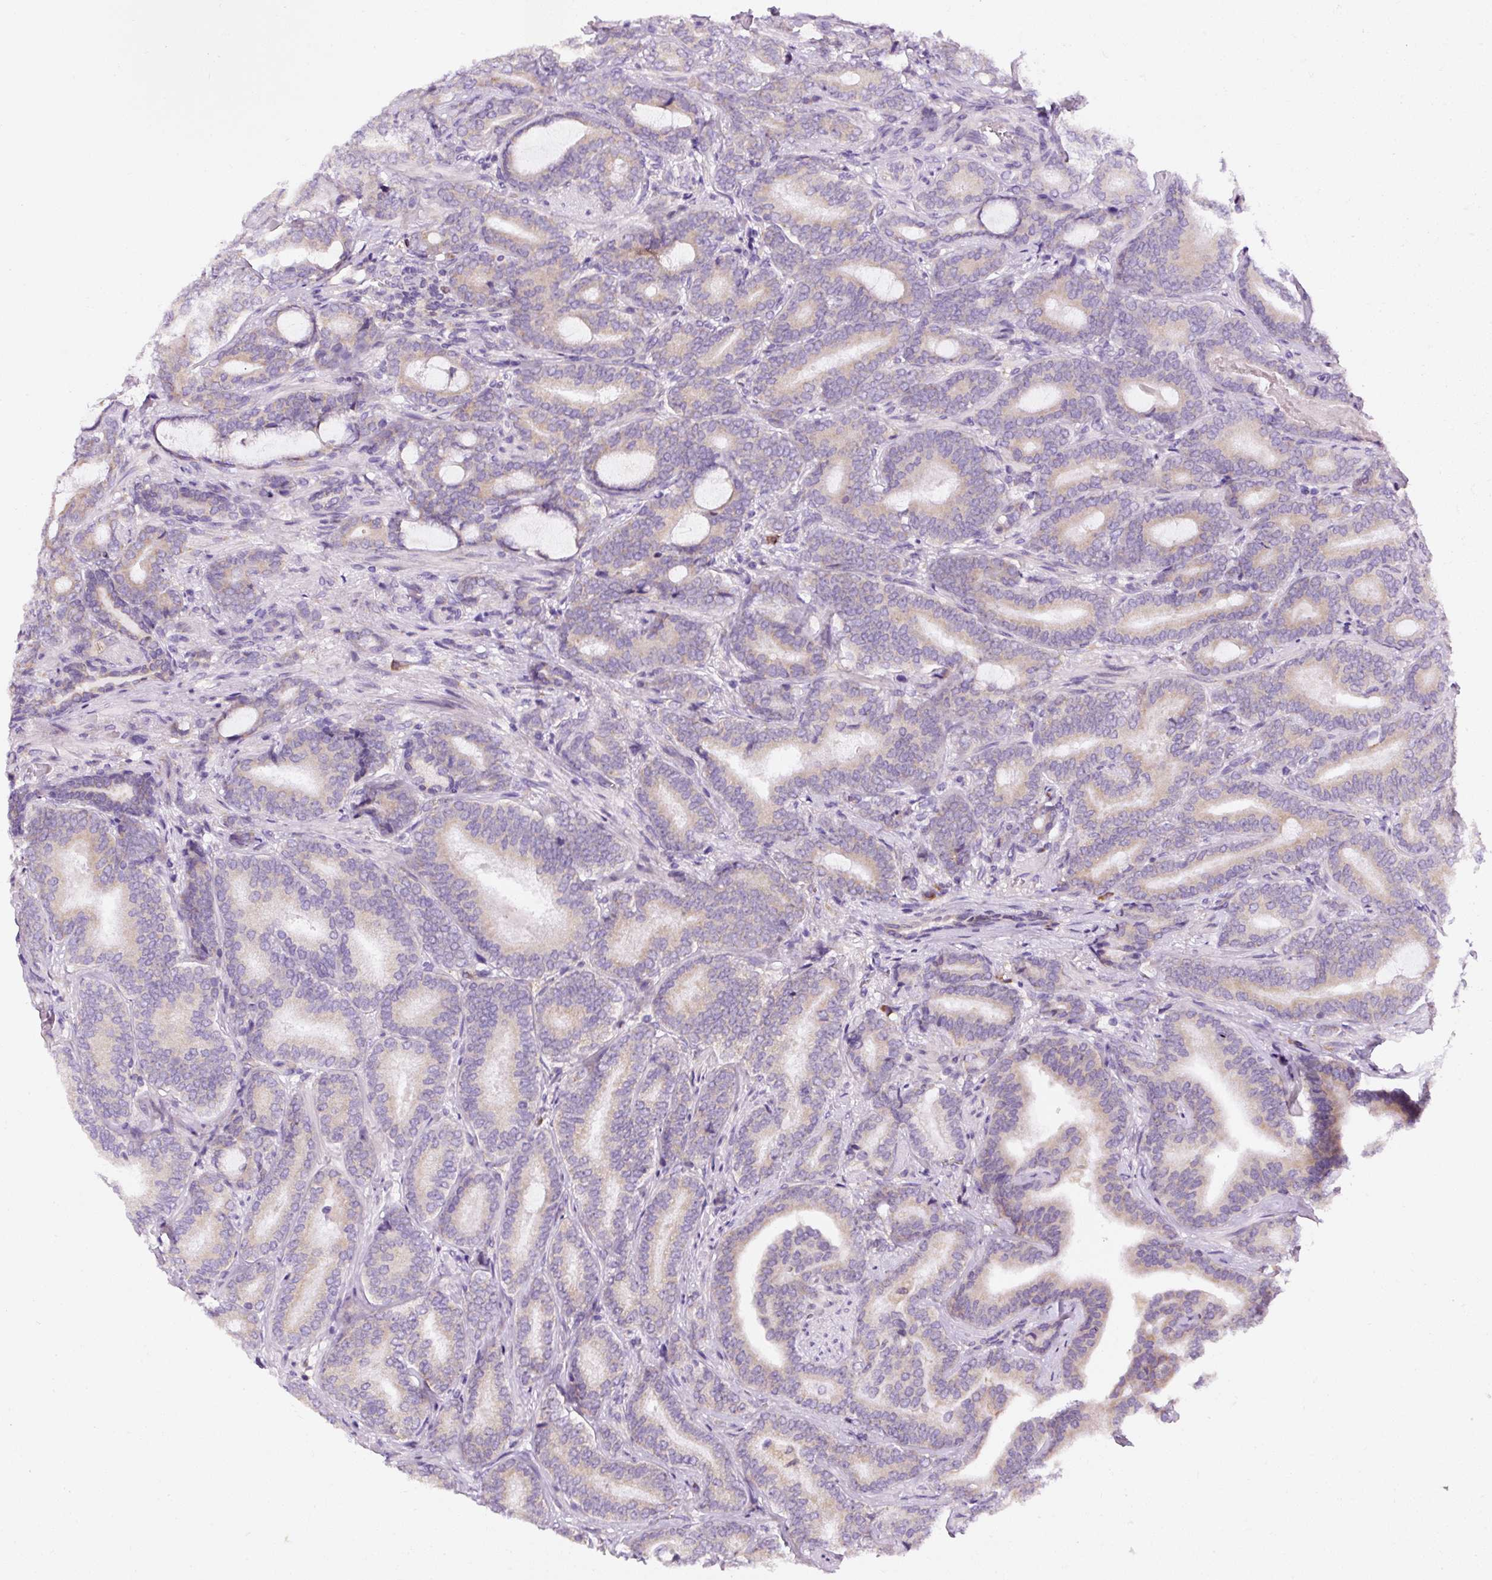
{"staining": {"intensity": "weak", "quantity": "<25%", "location": "cytoplasmic/membranous"}, "tissue": "prostate cancer", "cell_type": "Tumor cells", "image_type": "cancer", "snomed": [{"axis": "morphology", "description": "Adenocarcinoma, Low grade"}, {"axis": "topography", "description": "Prostate and seminal vesicle, NOS"}], "caption": "Immunohistochemical staining of prostate low-grade adenocarcinoma displays no significant expression in tumor cells.", "gene": "DDOST", "patient": {"sex": "male", "age": 61}}